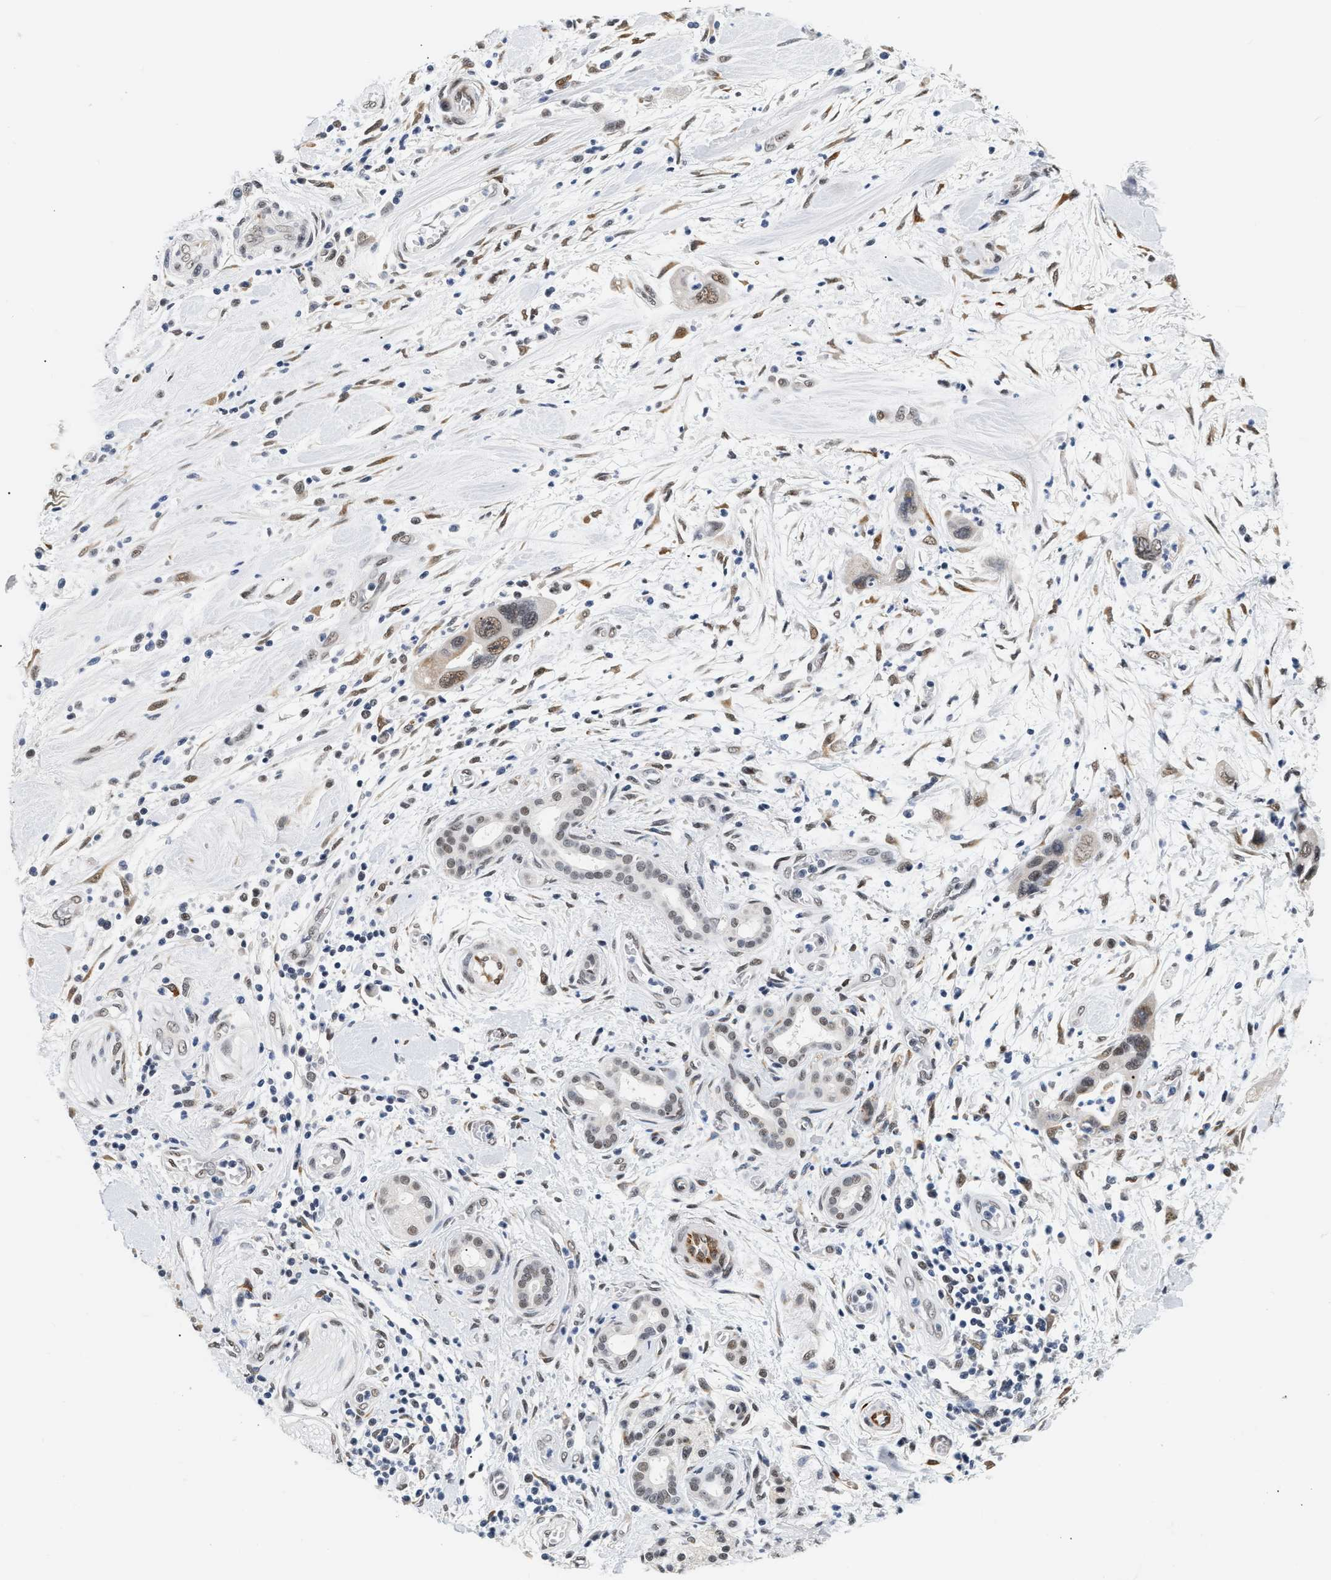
{"staining": {"intensity": "weak", "quantity": "25%-75%", "location": "nuclear"}, "tissue": "pancreatic cancer", "cell_type": "Tumor cells", "image_type": "cancer", "snomed": [{"axis": "morphology", "description": "Adenocarcinoma, NOS"}, {"axis": "topography", "description": "Pancreas"}], "caption": "Protein staining of pancreatic adenocarcinoma tissue displays weak nuclear positivity in about 25%-75% of tumor cells.", "gene": "THOC1", "patient": {"sex": "female", "age": 70}}